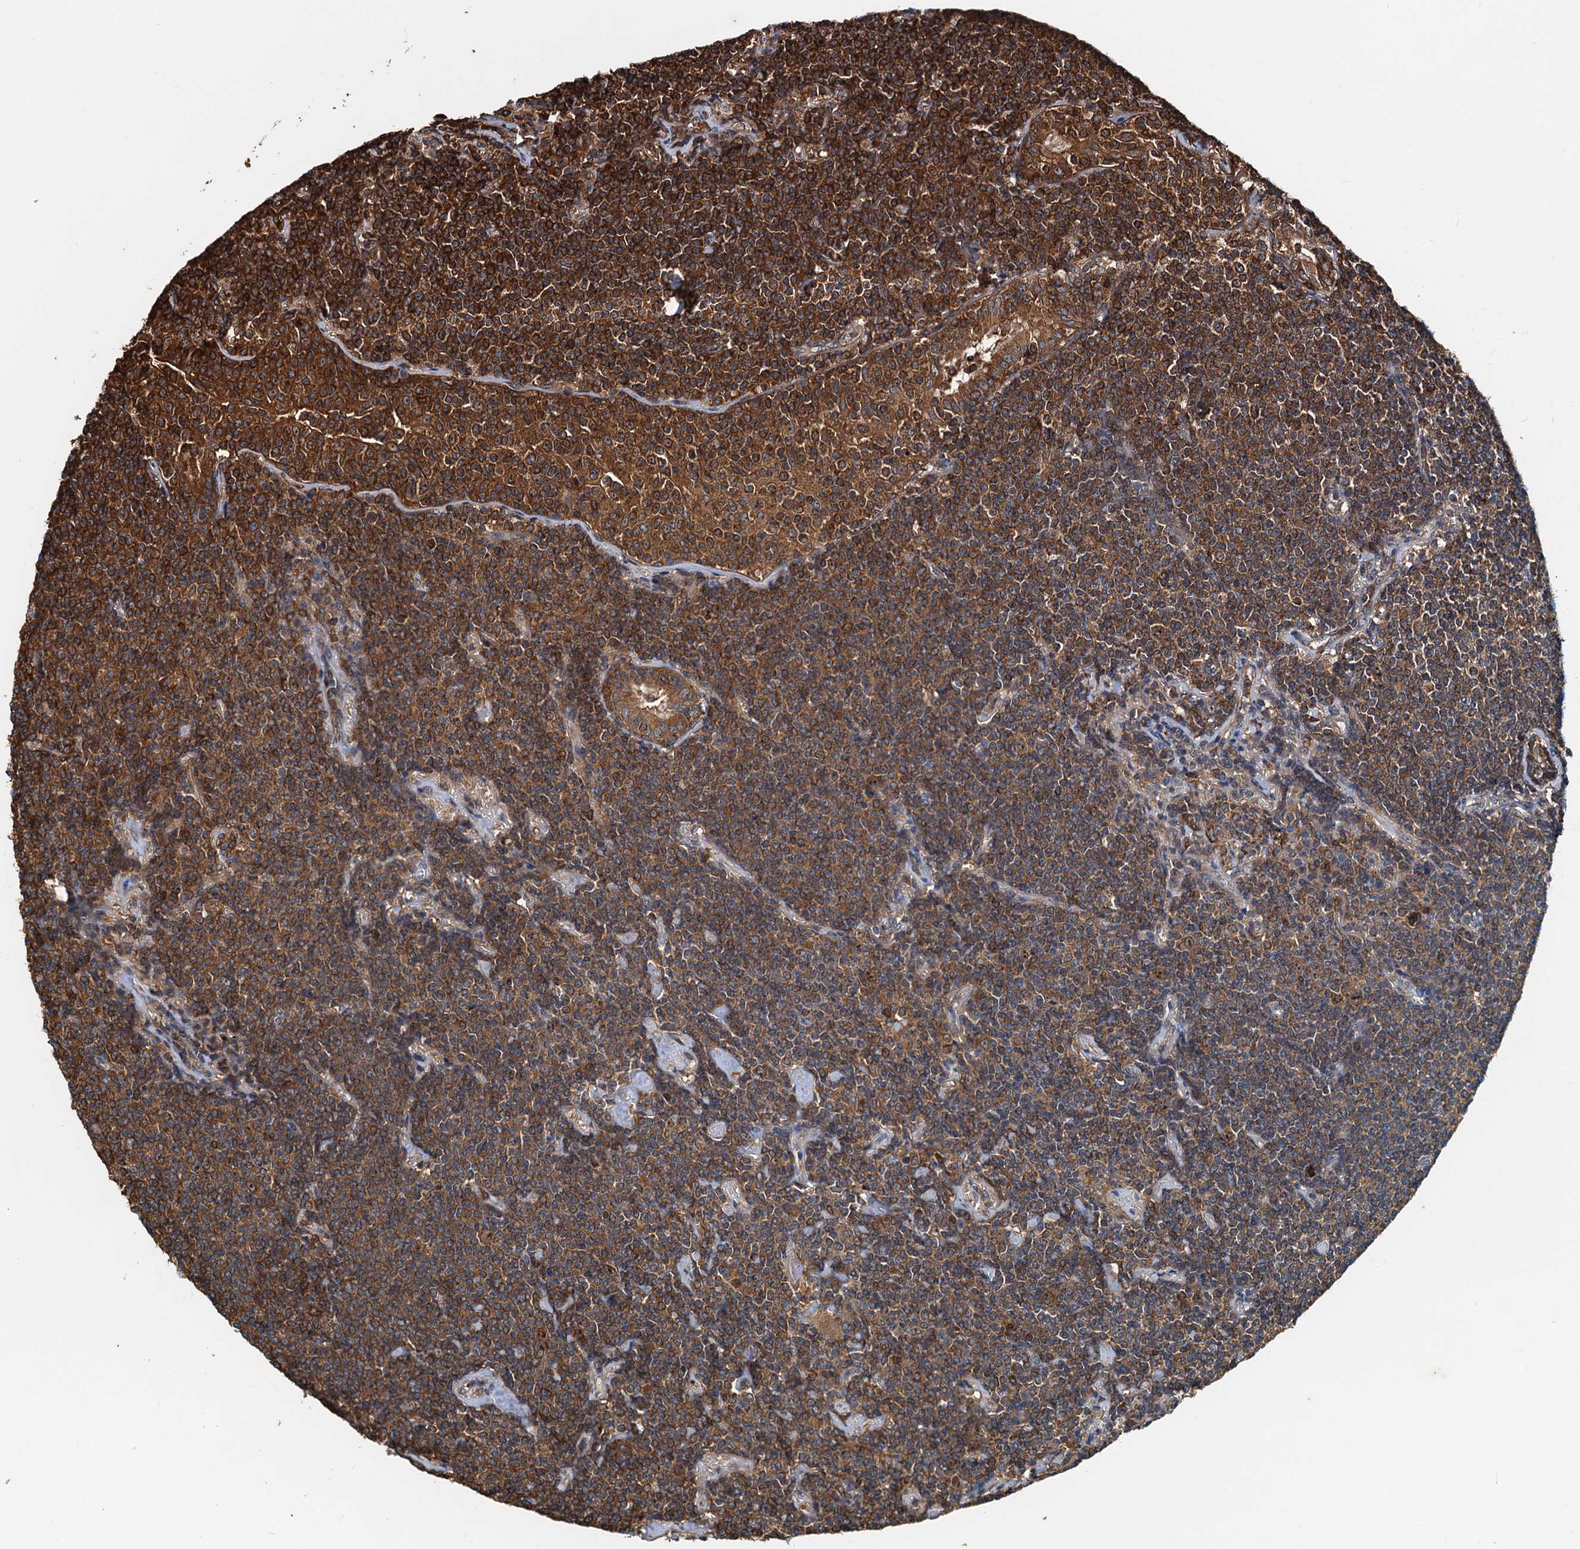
{"staining": {"intensity": "strong", "quantity": ">75%", "location": "cytoplasmic/membranous"}, "tissue": "lymphoma", "cell_type": "Tumor cells", "image_type": "cancer", "snomed": [{"axis": "morphology", "description": "Malignant lymphoma, non-Hodgkin's type, Low grade"}, {"axis": "topography", "description": "Lung"}], "caption": "IHC micrograph of neoplastic tissue: malignant lymphoma, non-Hodgkin's type (low-grade) stained using immunohistochemistry shows high levels of strong protein expression localized specifically in the cytoplasmic/membranous of tumor cells, appearing as a cytoplasmic/membranous brown color.", "gene": "USP6NL", "patient": {"sex": "female", "age": 71}}